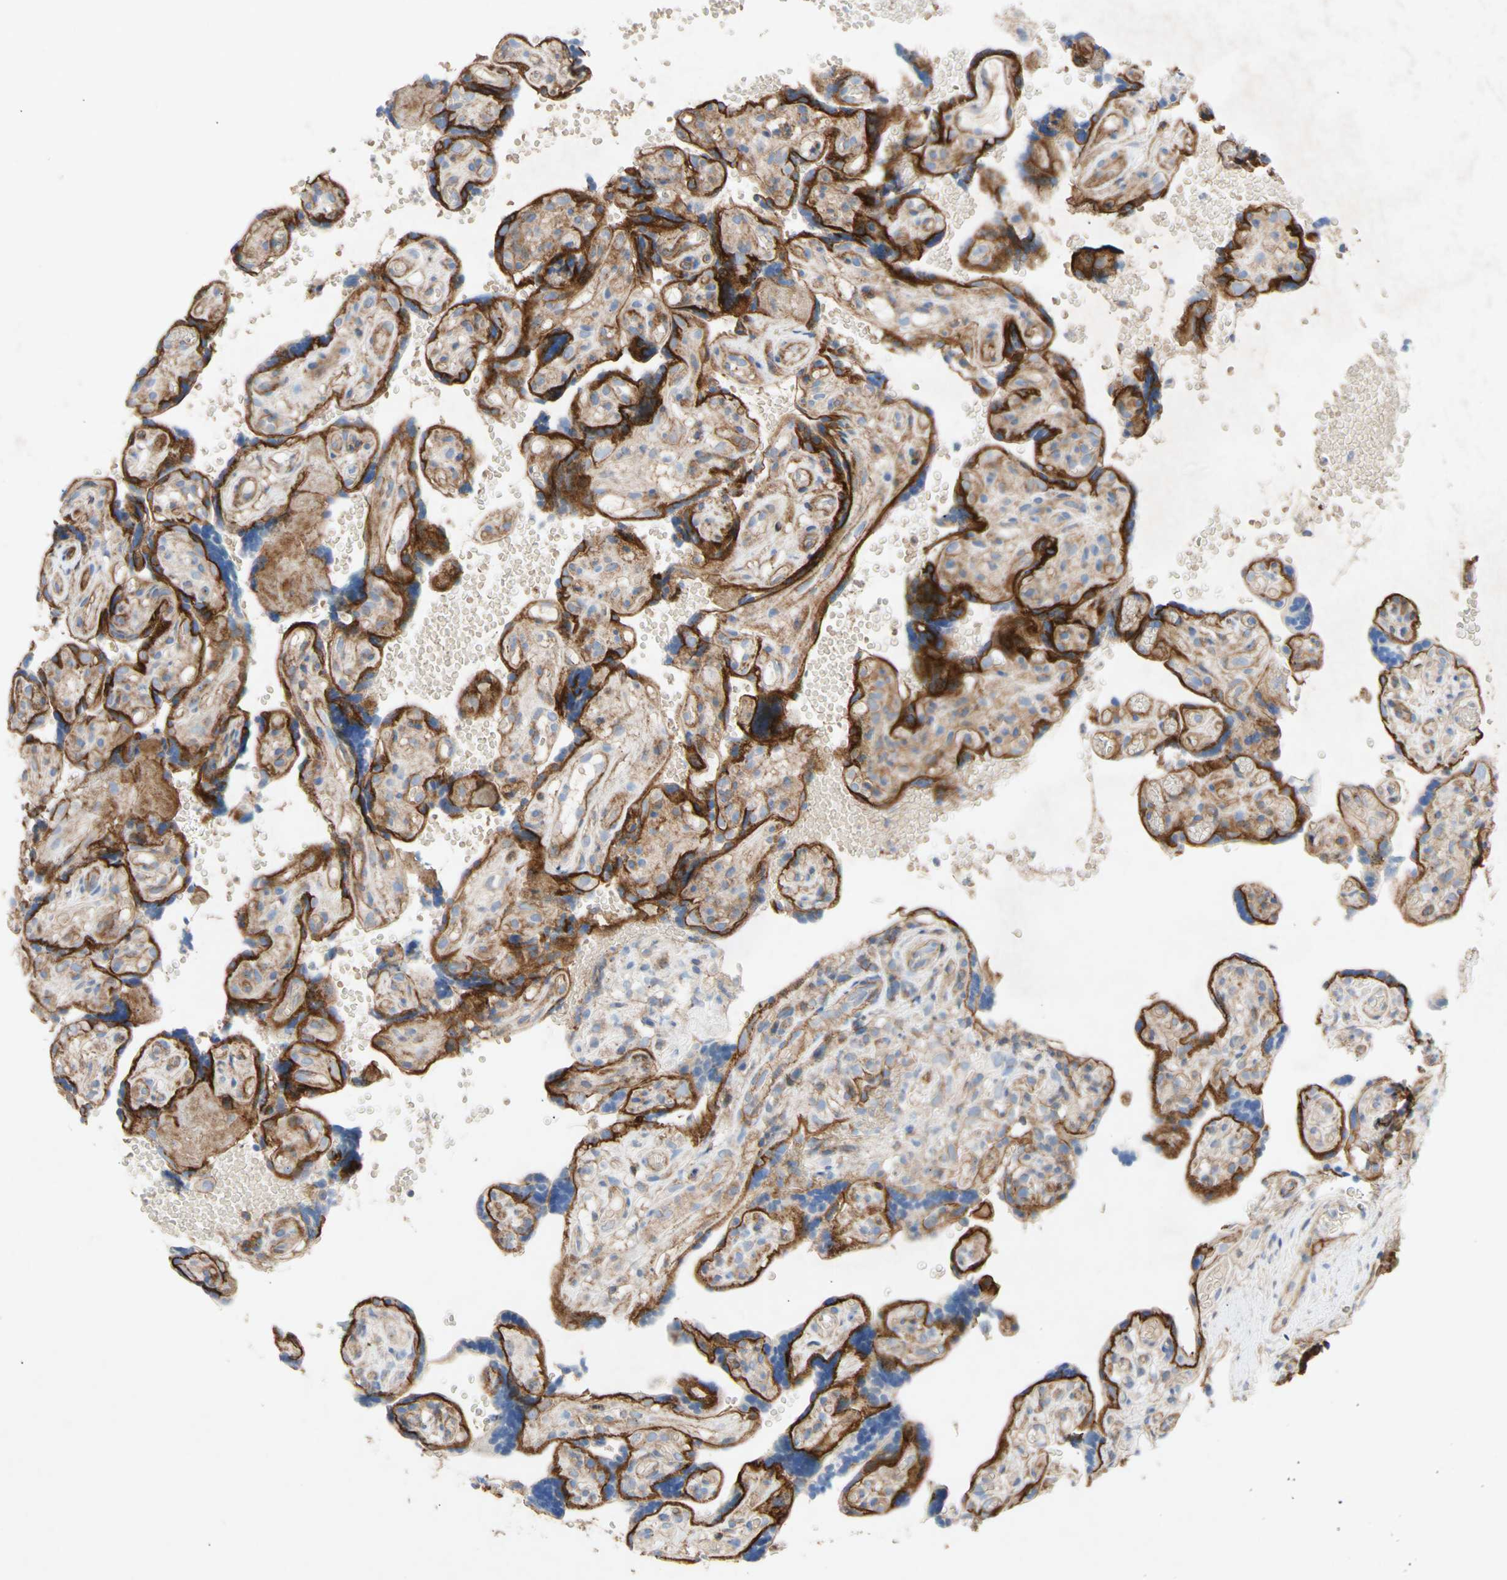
{"staining": {"intensity": "strong", "quantity": ">75%", "location": "cytoplasmic/membranous"}, "tissue": "placenta", "cell_type": "Trophoblastic cells", "image_type": "normal", "snomed": [{"axis": "morphology", "description": "Normal tissue, NOS"}, {"axis": "topography", "description": "Placenta"}], "caption": "The micrograph reveals a brown stain indicating the presence of a protein in the cytoplasmic/membranous of trophoblastic cells in placenta.", "gene": "ATP2A3", "patient": {"sex": "female", "age": 30}}